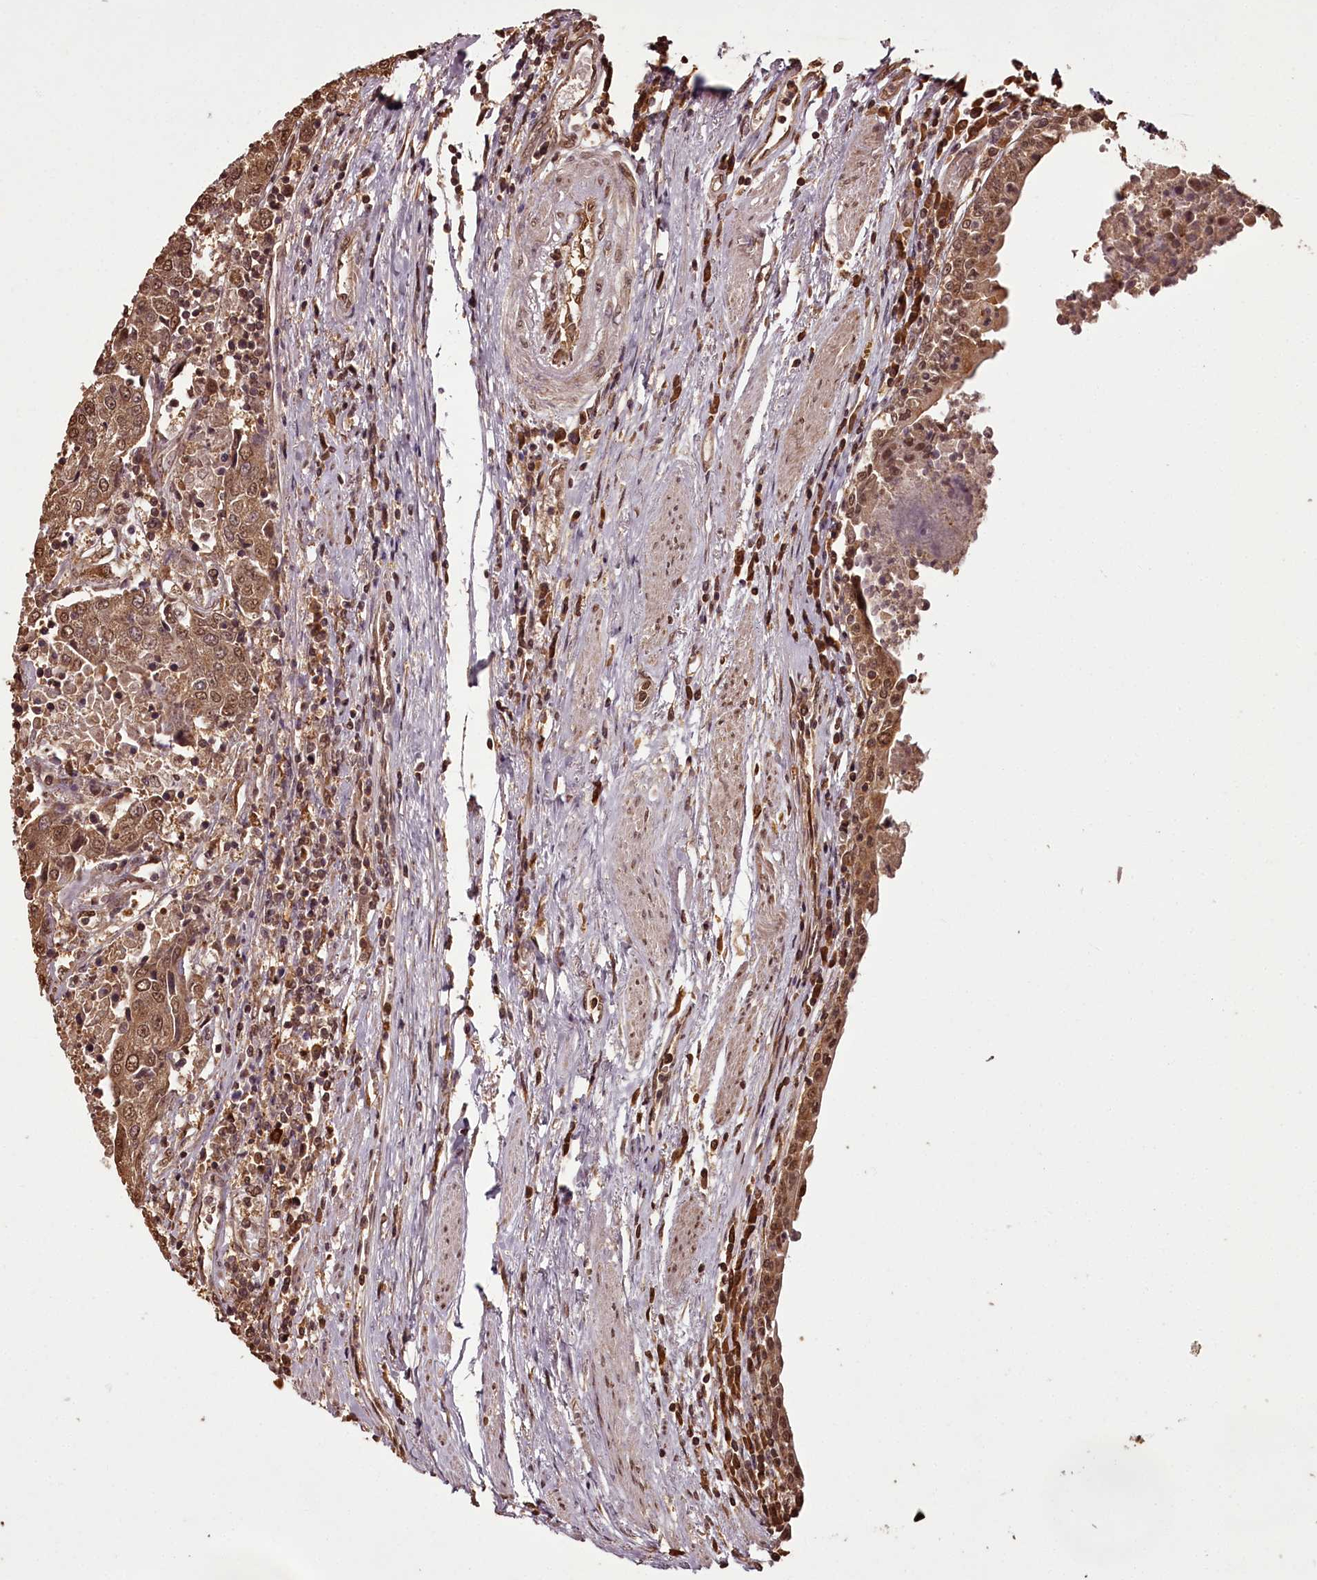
{"staining": {"intensity": "moderate", "quantity": ">75%", "location": "cytoplasmic/membranous,nuclear"}, "tissue": "urothelial cancer", "cell_type": "Tumor cells", "image_type": "cancer", "snomed": [{"axis": "morphology", "description": "Urothelial carcinoma, High grade"}, {"axis": "topography", "description": "Urinary bladder"}], "caption": "Immunohistochemical staining of human urothelial carcinoma (high-grade) shows moderate cytoplasmic/membranous and nuclear protein expression in approximately >75% of tumor cells.", "gene": "NPRL2", "patient": {"sex": "female", "age": 85}}